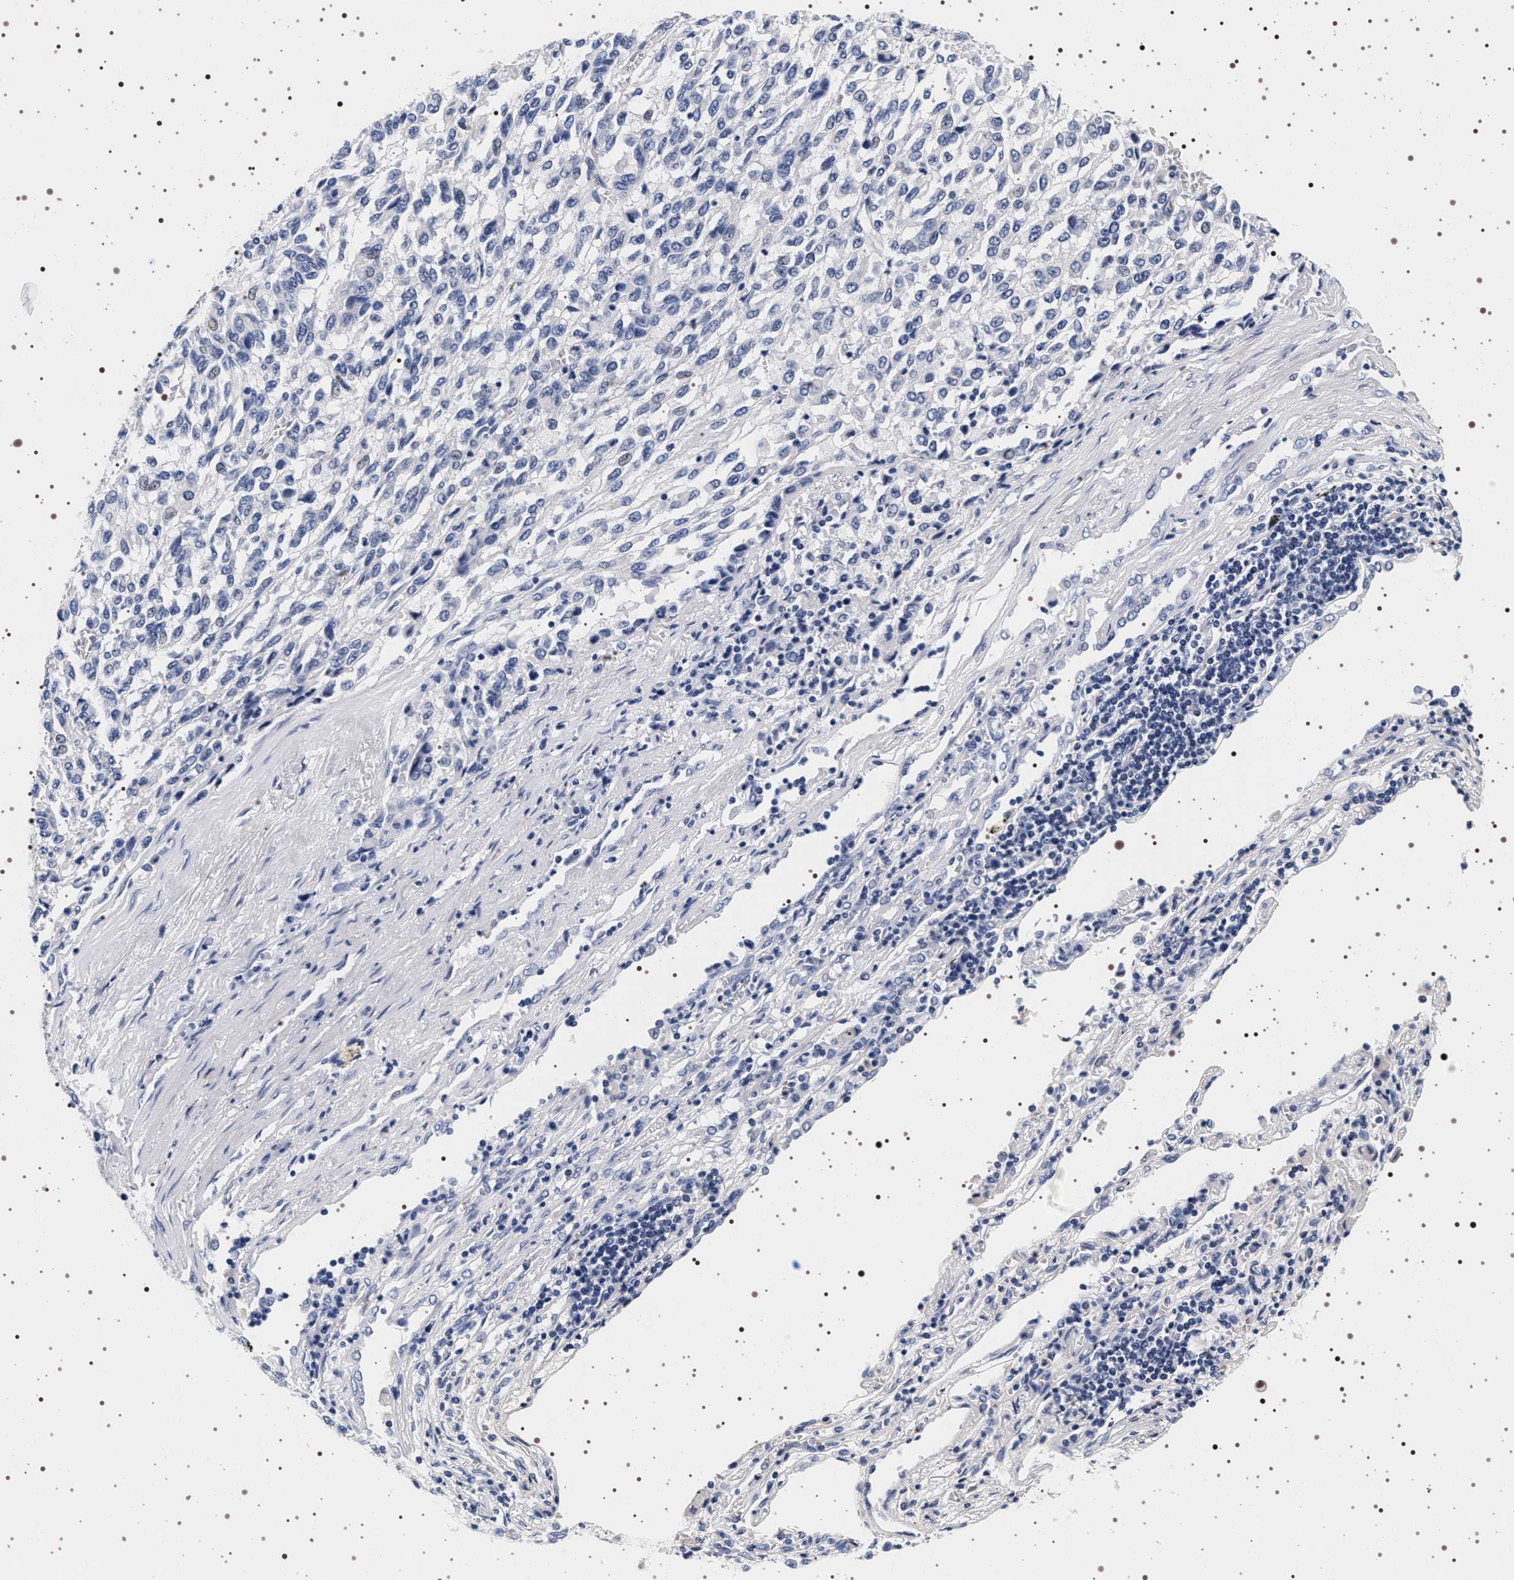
{"staining": {"intensity": "negative", "quantity": "none", "location": "none"}, "tissue": "melanoma", "cell_type": "Tumor cells", "image_type": "cancer", "snomed": [{"axis": "morphology", "description": "Malignant melanoma, Metastatic site"}, {"axis": "topography", "description": "Lung"}], "caption": "There is no significant expression in tumor cells of melanoma. Brightfield microscopy of immunohistochemistry (IHC) stained with DAB (brown) and hematoxylin (blue), captured at high magnification.", "gene": "SYN1", "patient": {"sex": "male", "age": 64}}